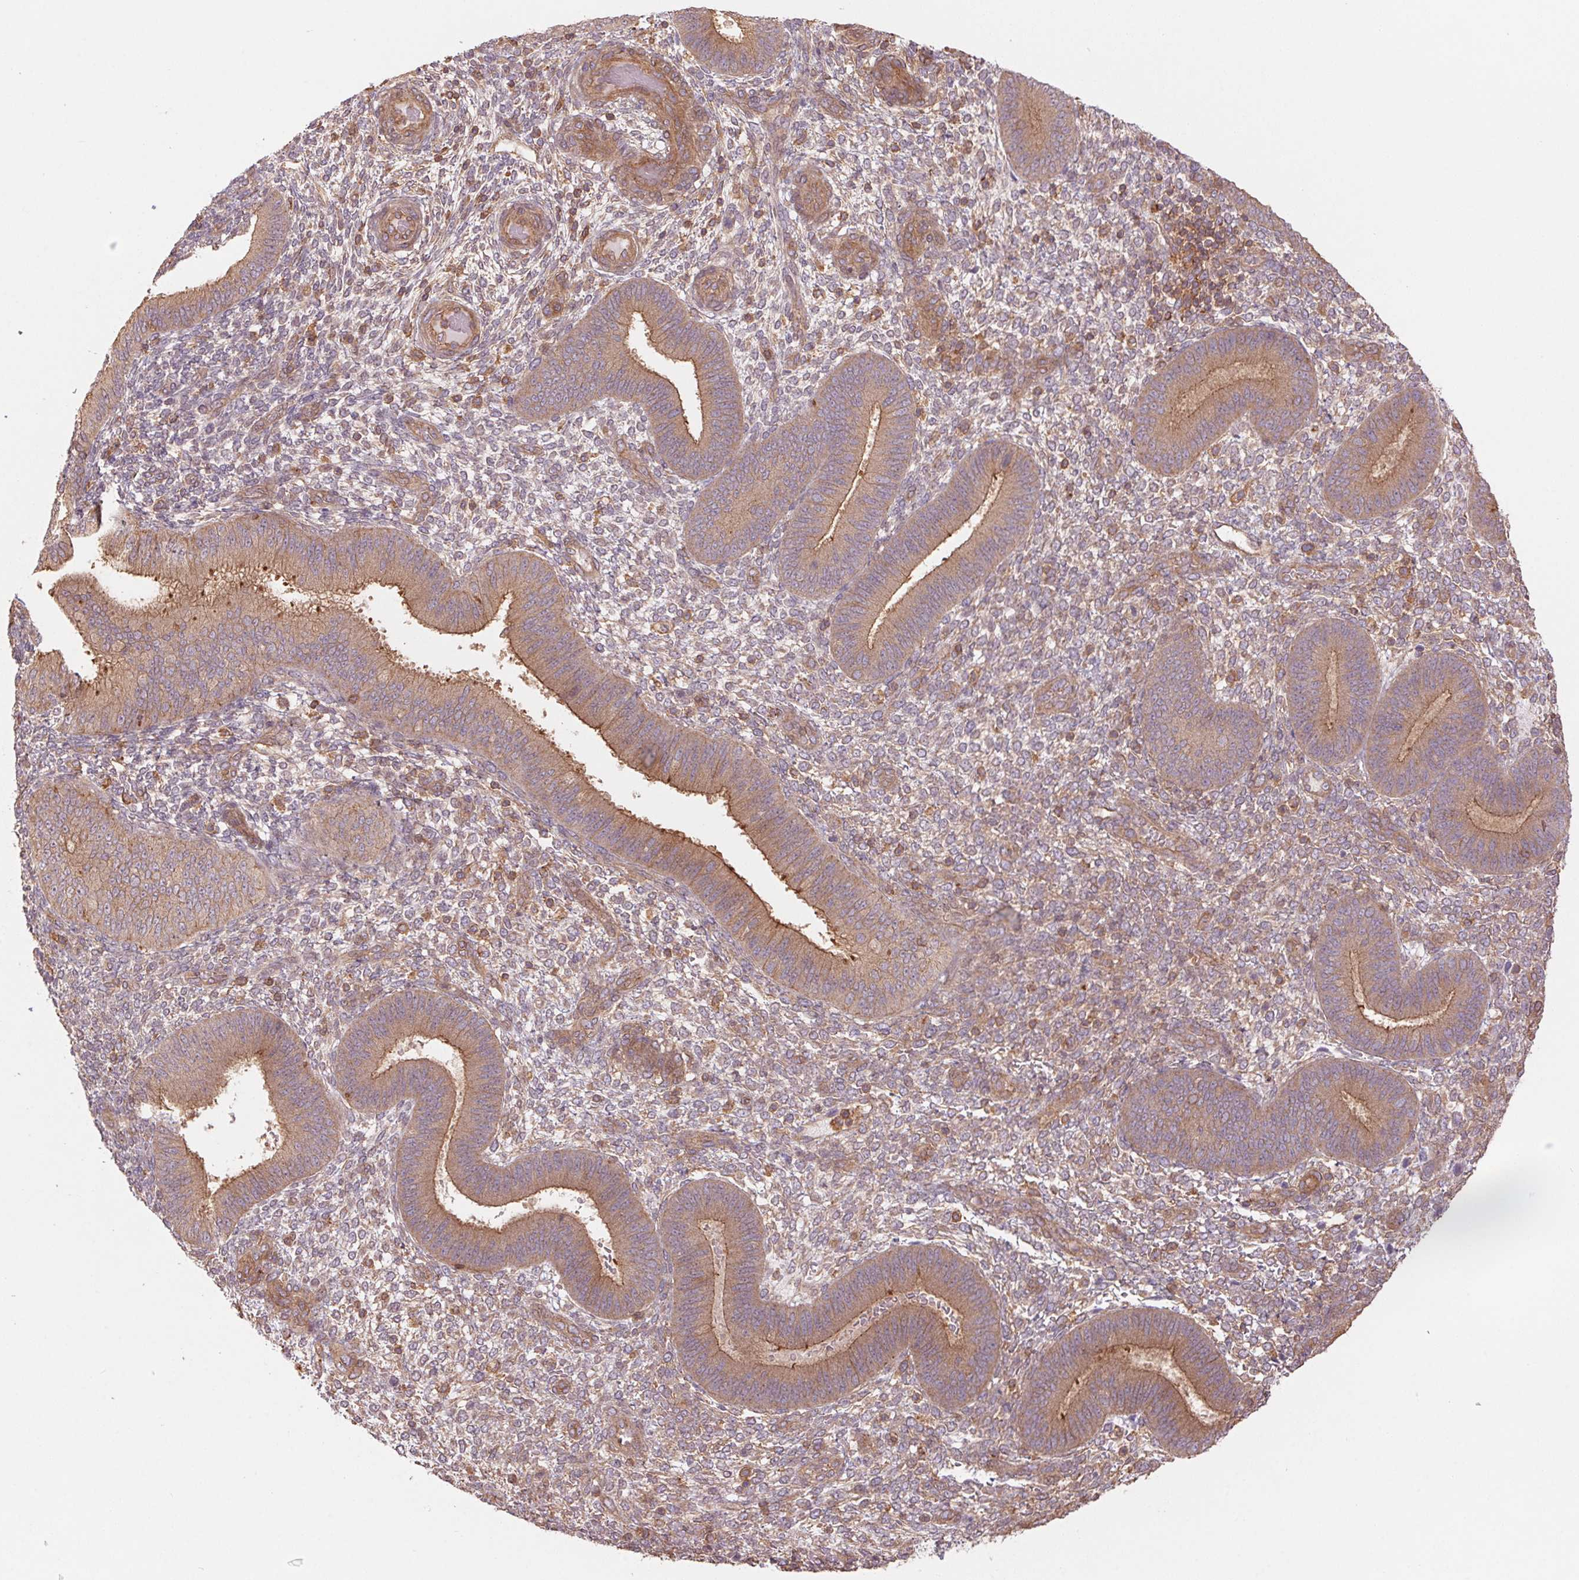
{"staining": {"intensity": "weak", "quantity": "25%-75%", "location": "cytoplasmic/membranous"}, "tissue": "endometrium", "cell_type": "Cells in endometrial stroma", "image_type": "normal", "snomed": [{"axis": "morphology", "description": "Normal tissue, NOS"}, {"axis": "topography", "description": "Endometrium"}], "caption": "Unremarkable endometrium displays weak cytoplasmic/membranous expression in approximately 25%-75% of cells in endometrial stroma, visualized by immunohistochemistry. (brown staining indicates protein expression, while blue staining denotes nuclei).", "gene": "TUBA1A", "patient": {"sex": "female", "age": 39}}